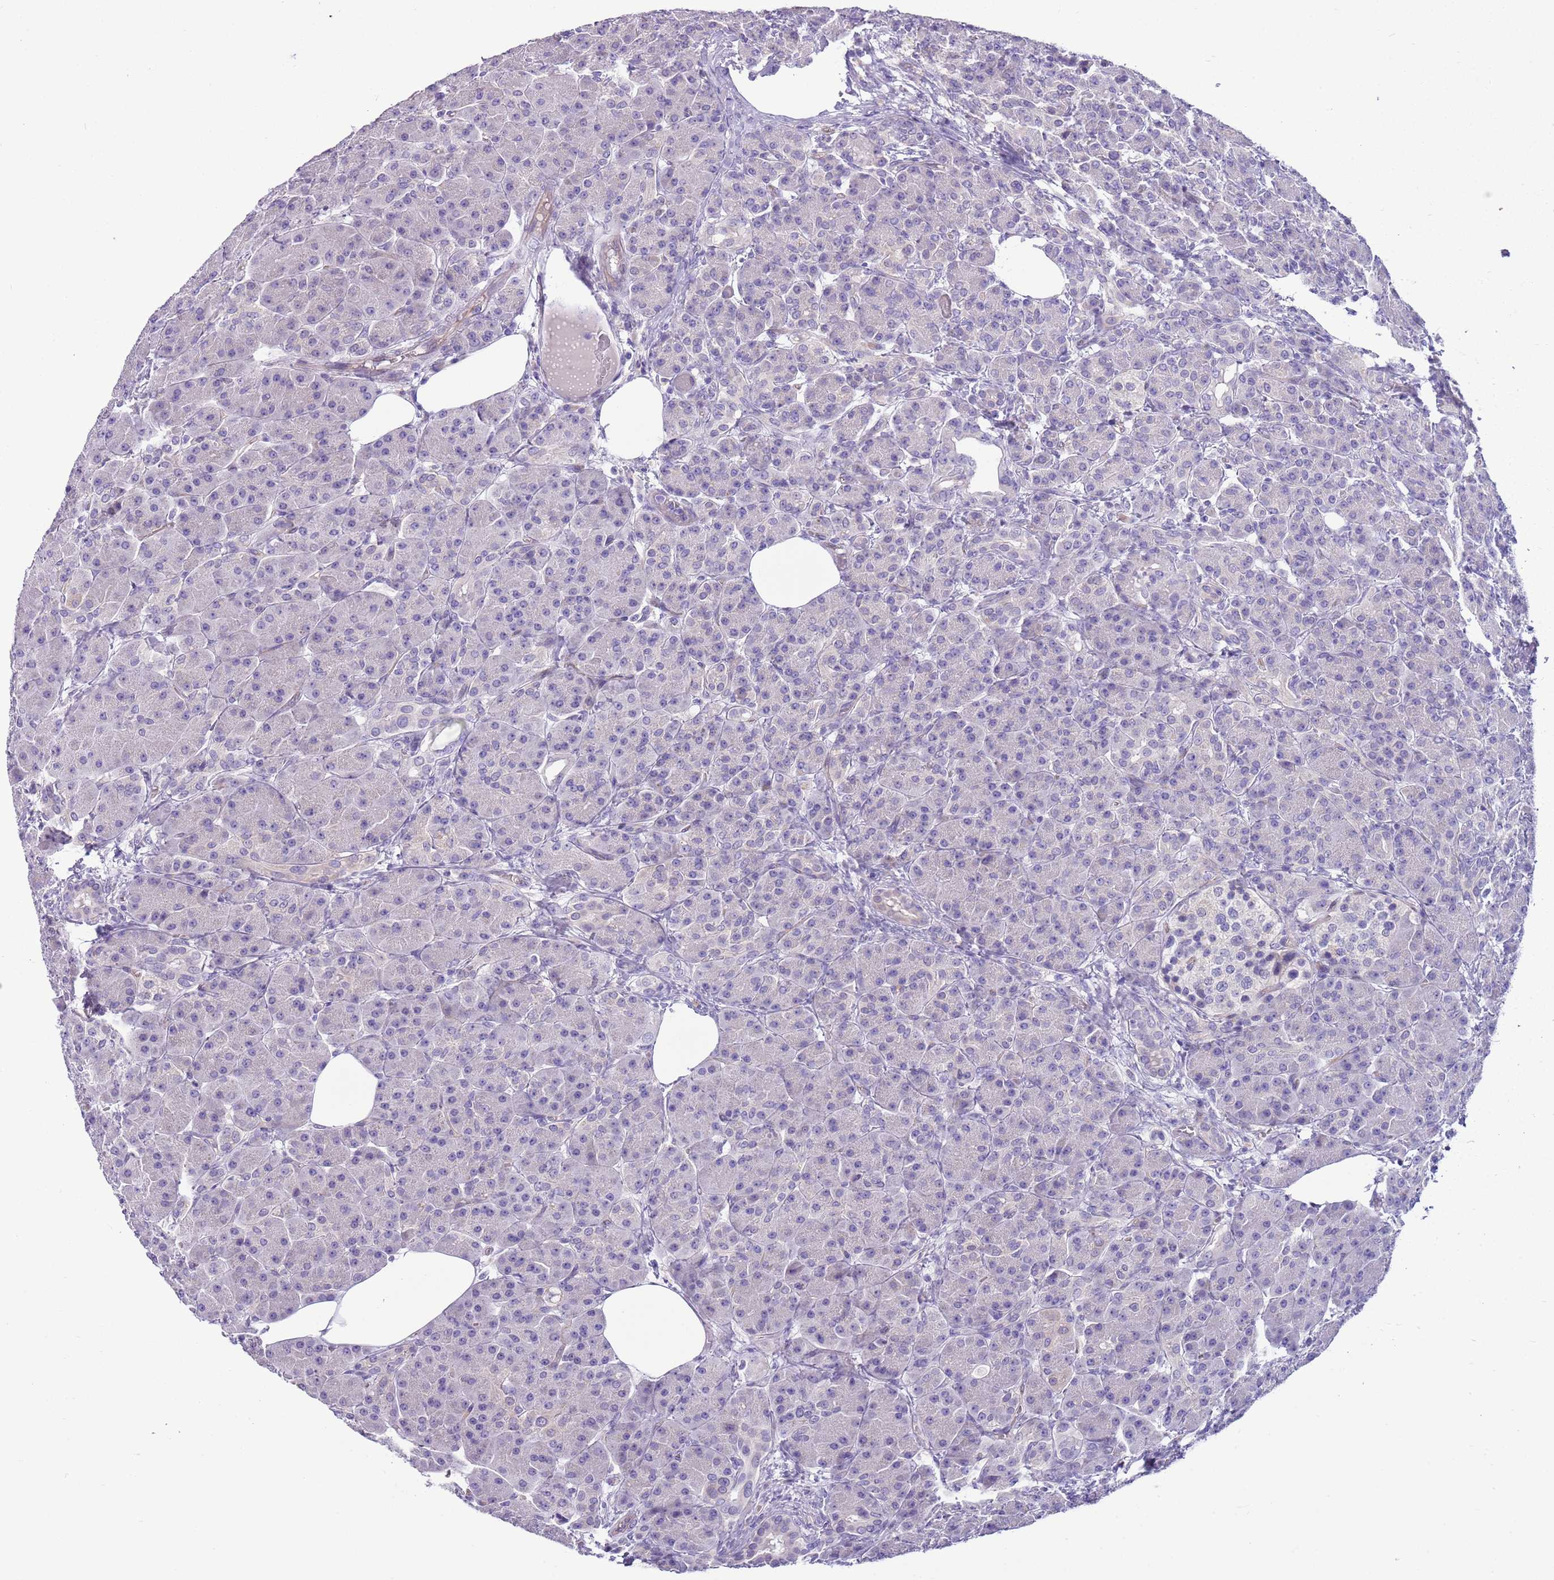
{"staining": {"intensity": "negative", "quantity": "none", "location": "none"}, "tissue": "pancreas", "cell_type": "Exocrine glandular cells", "image_type": "normal", "snomed": [{"axis": "morphology", "description": "Normal tissue, NOS"}, {"axis": "topography", "description": "Pancreas"}], "caption": "The micrograph reveals no significant positivity in exocrine glandular cells of pancreas. Brightfield microscopy of immunohistochemistry (IHC) stained with DAB (3,3'-diaminobenzidine) (brown) and hematoxylin (blue), captured at high magnification.", "gene": "BRMS1L", "patient": {"sex": "male", "age": 63}}